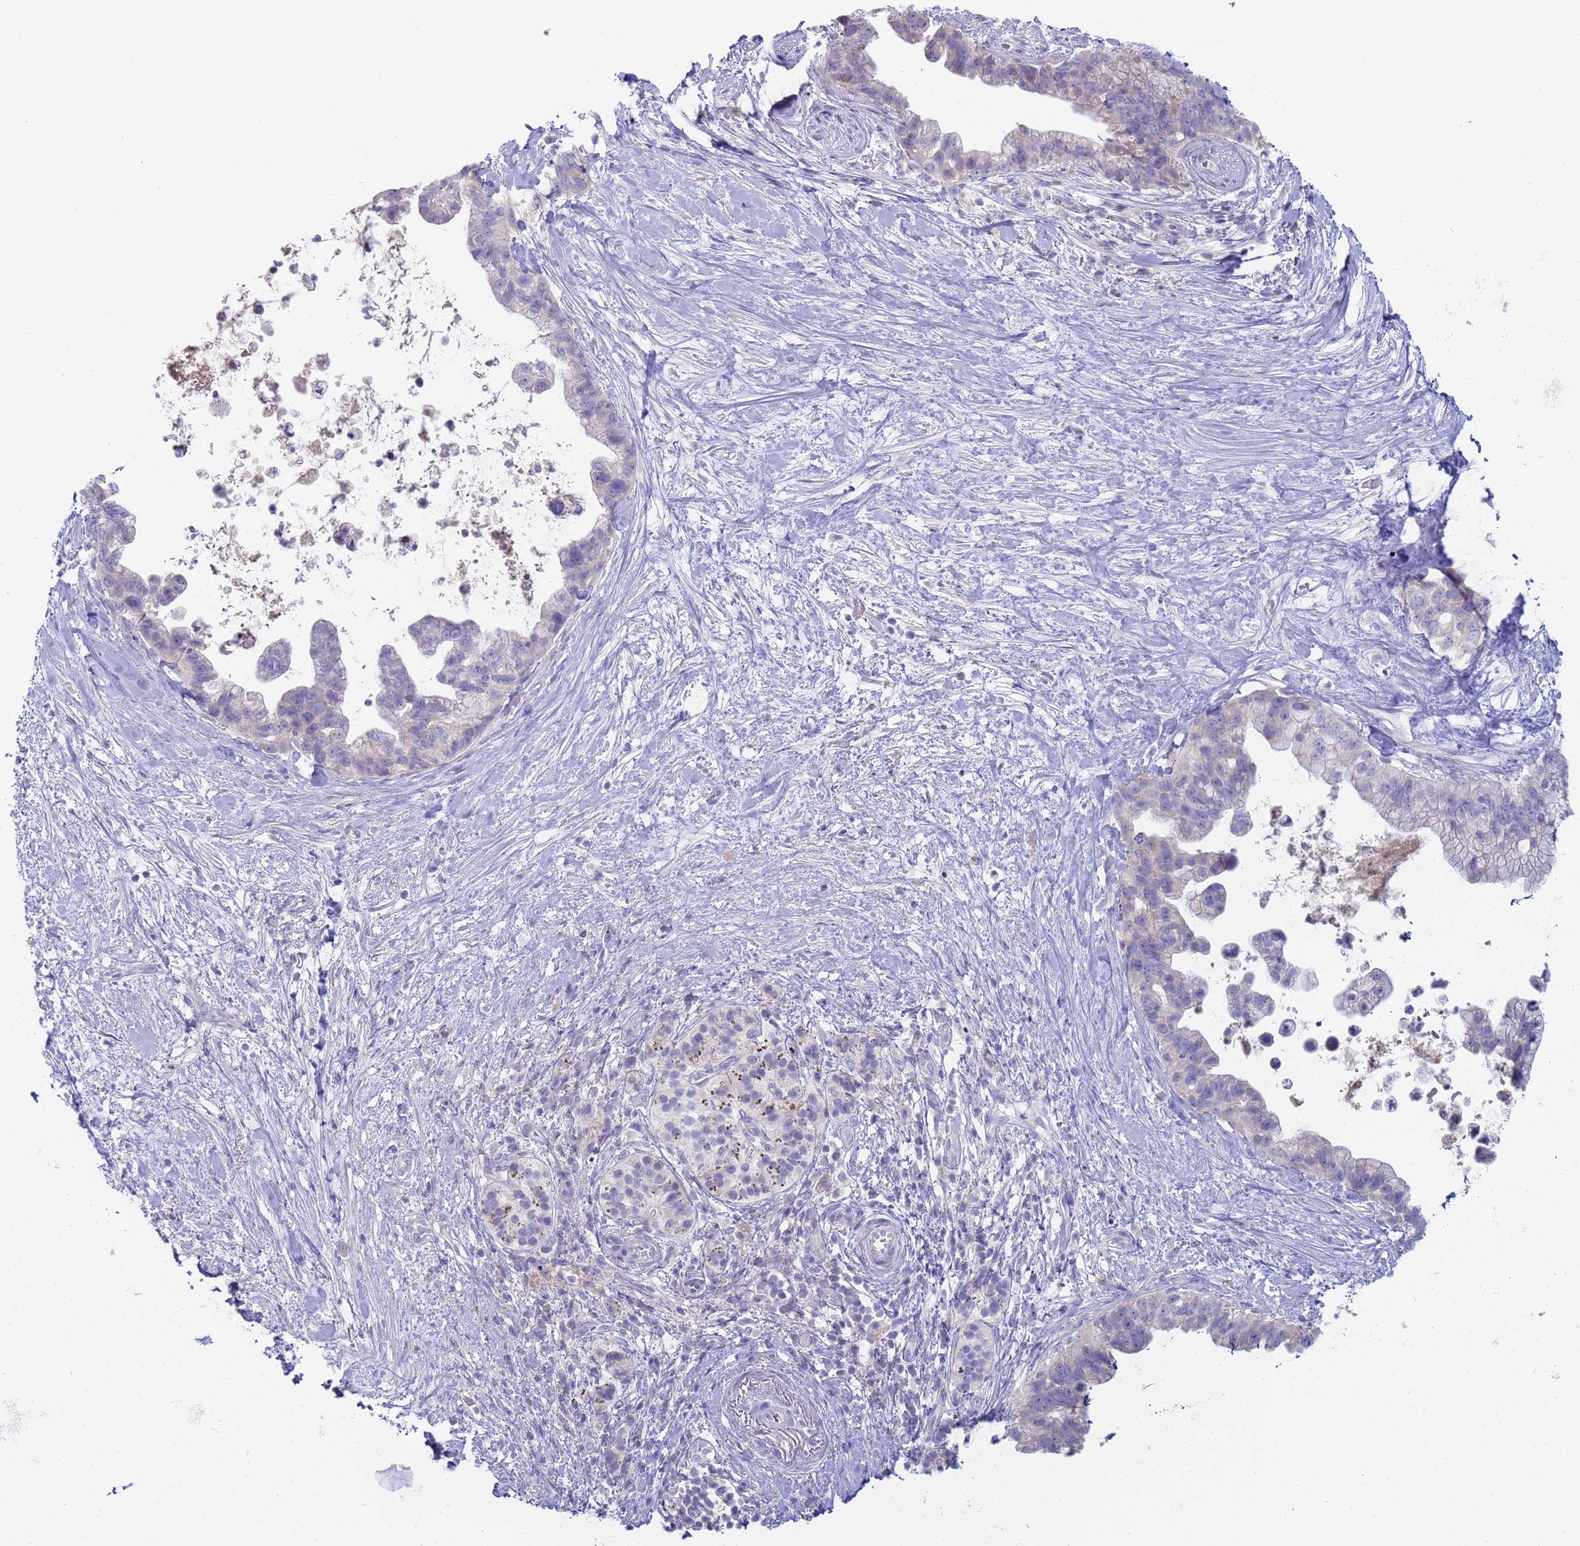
{"staining": {"intensity": "negative", "quantity": "none", "location": "none"}, "tissue": "pancreatic cancer", "cell_type": "Tumor cells", "image_type": "cancer", "snomed": [{"axis": "morphology", "description": "Adenocarcinoma, NOS"}, {"axis": "topography", "description": "Pancreas"}], "caption": "The immunohistochemistry (IHC) micrograph has no significant positivity in tumor cells of adenocarcinoma (pancreatic) tissue.", "gene": "CR1", "patient": {"sex": "female", "age": 83}}